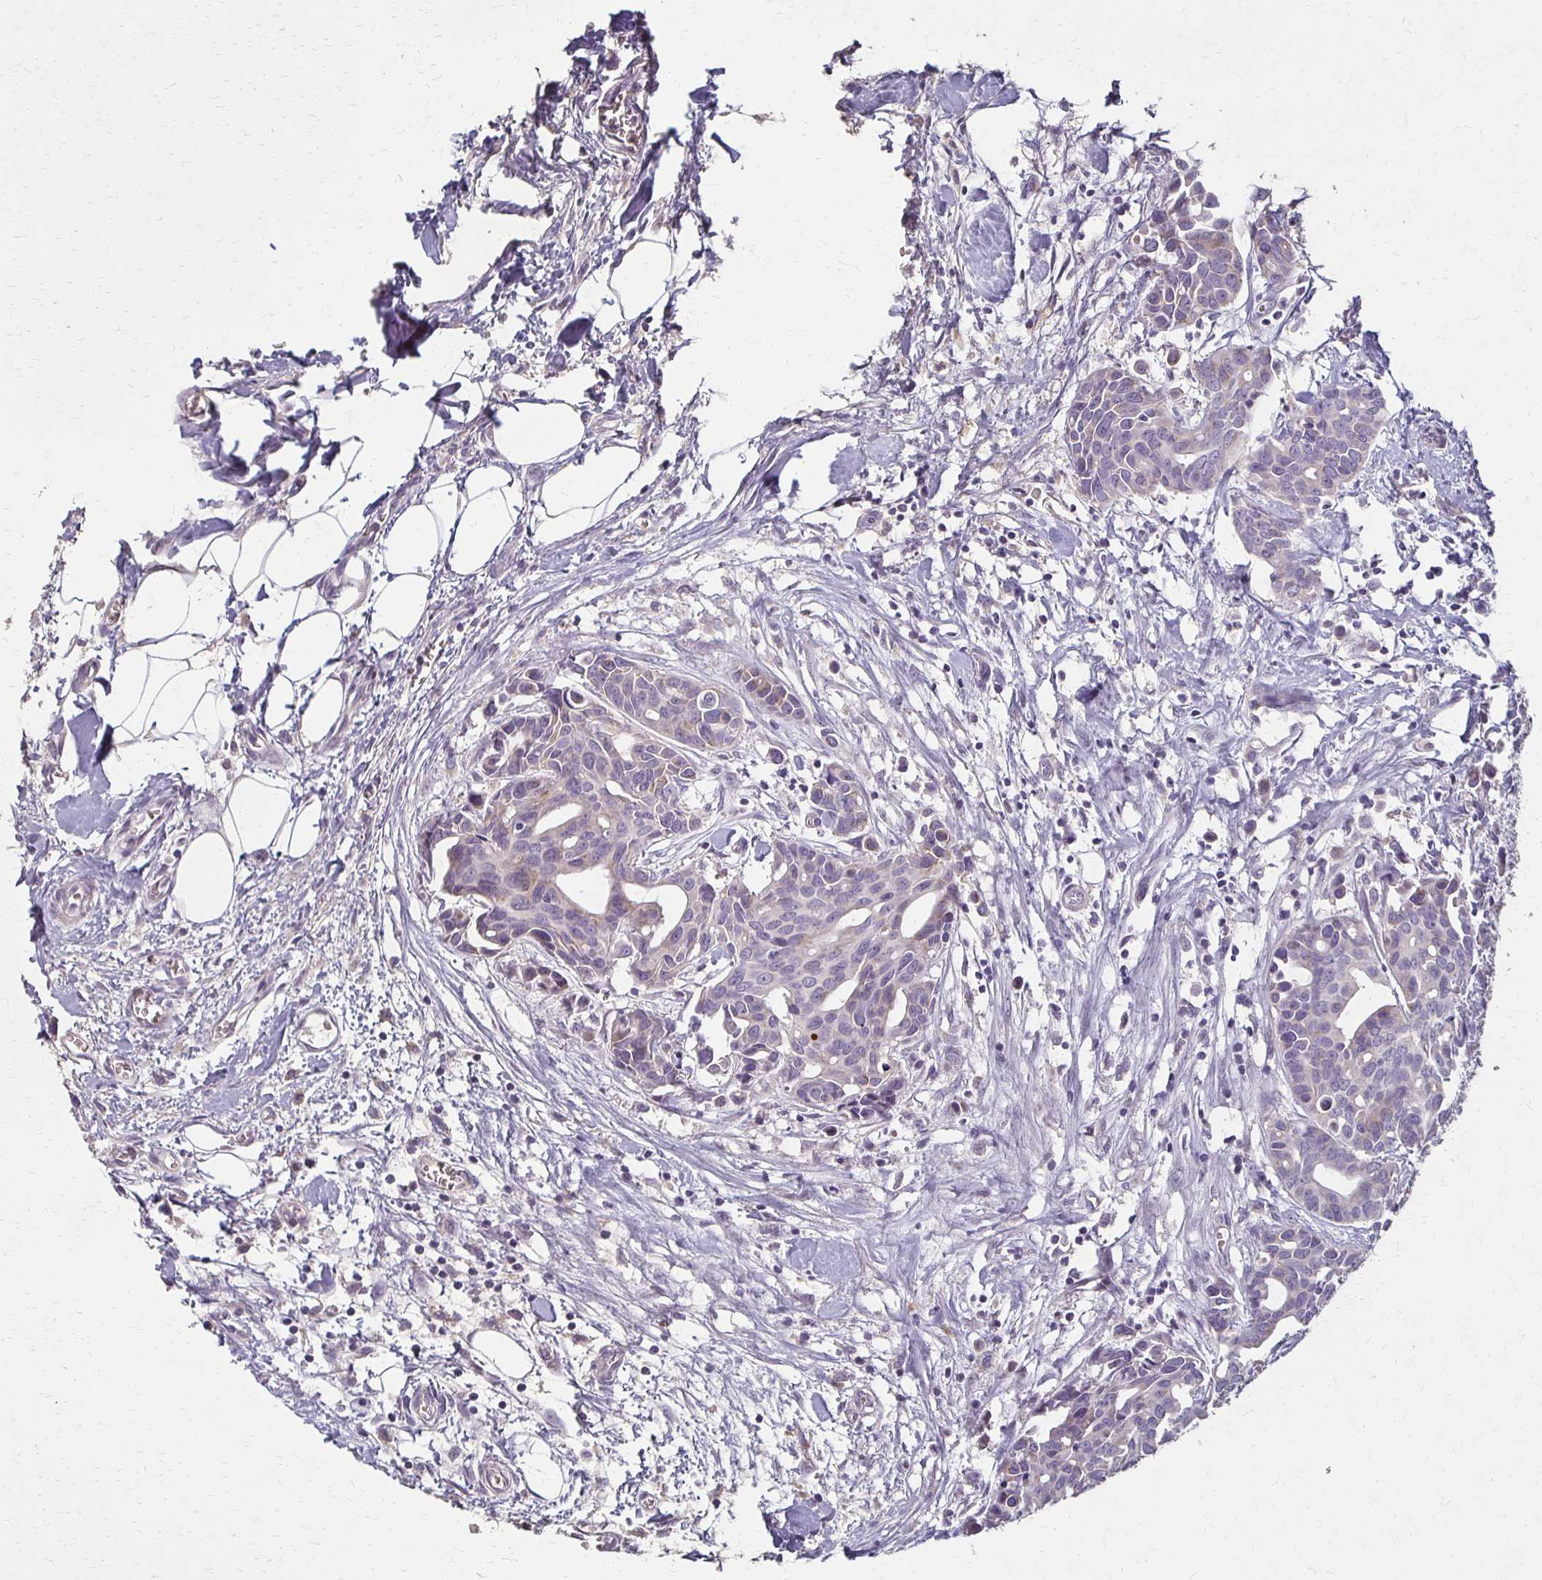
{"staining": {"intensity": "negative", "quantity": "none", "location": "none"}, "tissue": "breast cancer", "cell_type": "Tumor cells", "image_type": "cancer", "snomed": [{"axis": "morphology", "description": "Duct carcinoma"}, {"axis": "topography", "description": "Breast"}], "caption": "Immunohistochemistry image of breast infiltrating ductal carcinoma stained for a protein (brown), which reveals no expression in tumor cells.", "gene": "BBS12", "patient": {"sex": "female", "age": 54}}